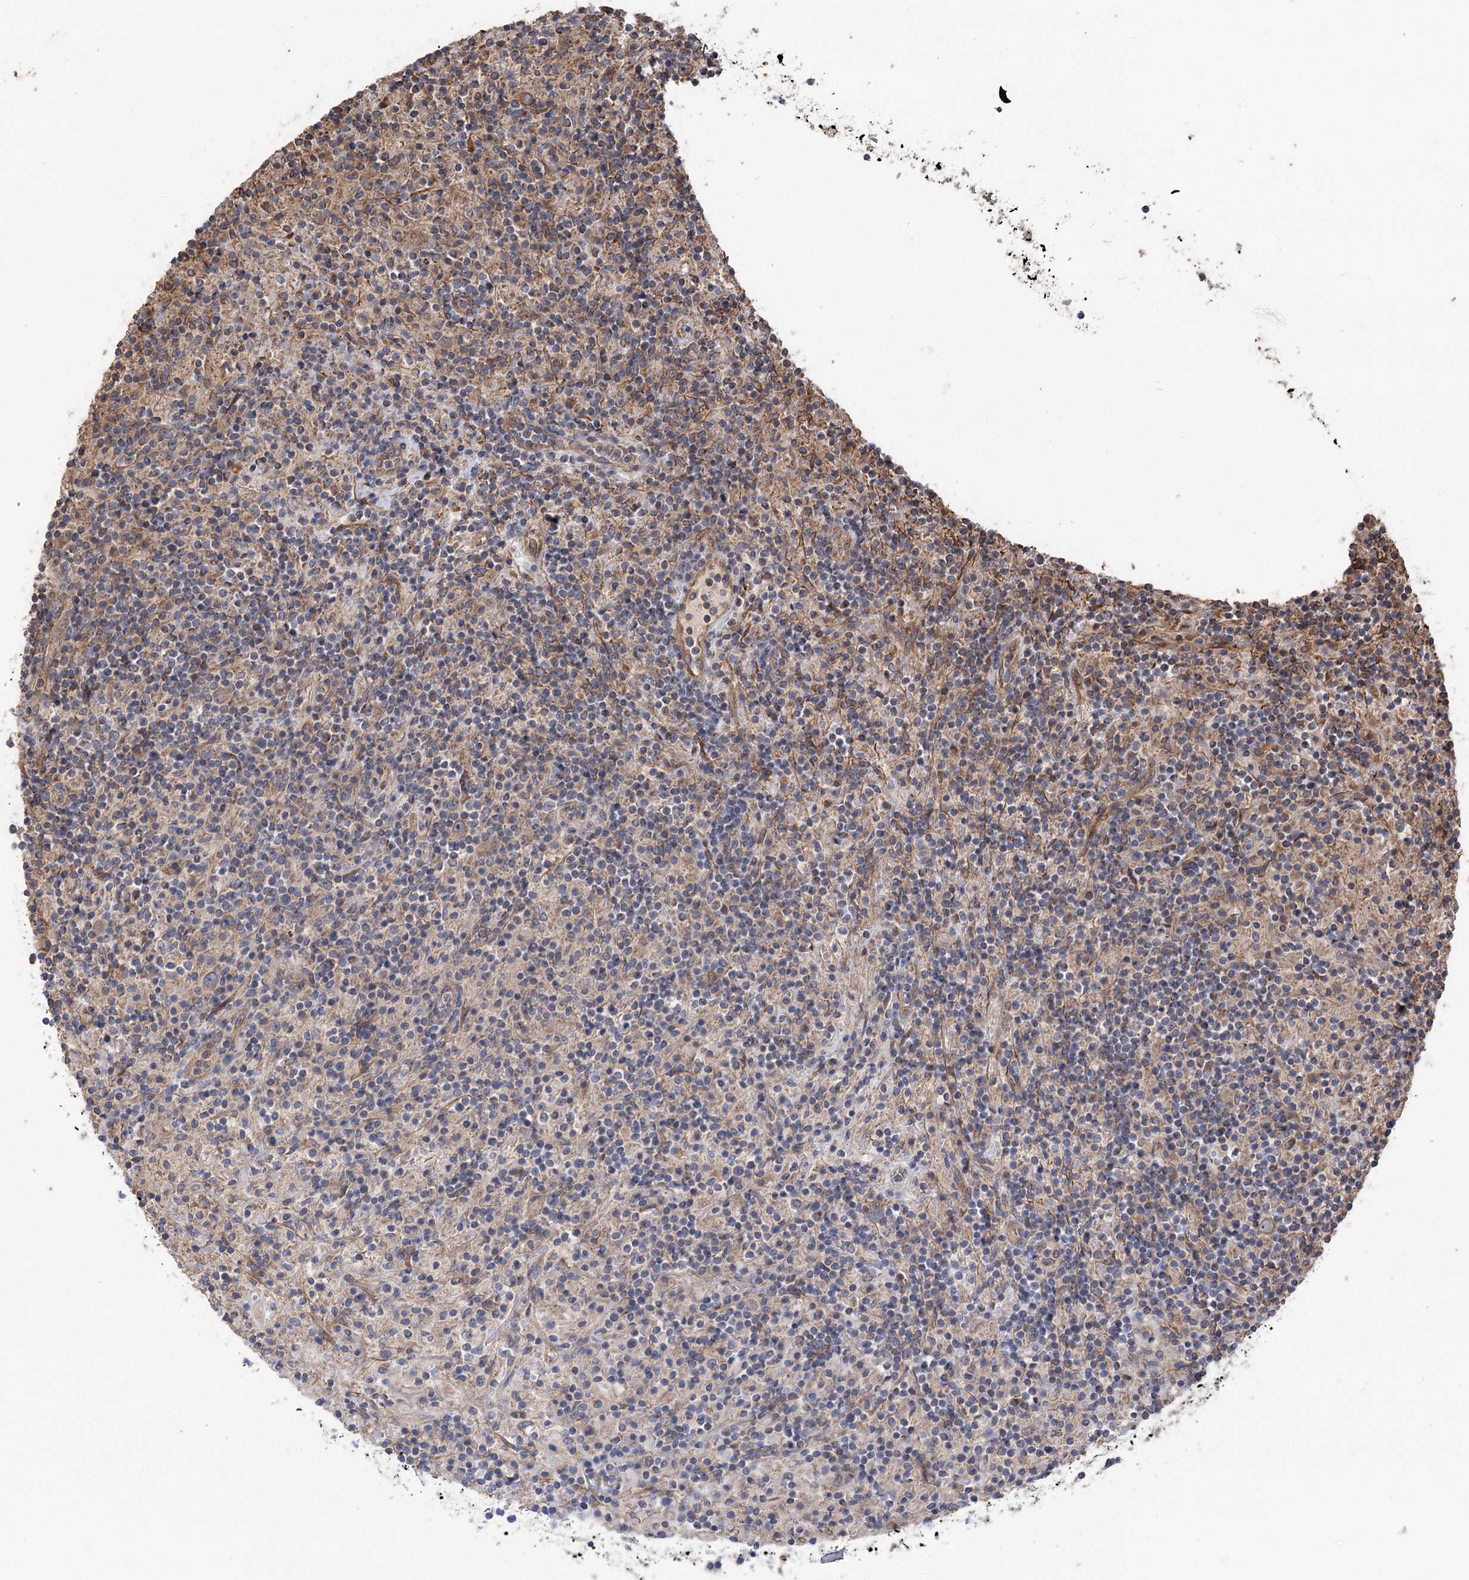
{"staining": {"intensity": "weak", "quantity": "25%-75%", "location": "cytoplasmic/membranous"}, "tissue": "lymphoma", "cell_type": "Tumor cells", "image_type": "cancer", "snomed": [{"axis": "morphology", "description": "Hodgkin's disease, NOS"}, {"axis": "topography", "description": "Lymph node"}], "caption": "High-magnification brightfield microscopy of lymphoma stained with DAB (brown) and counterstained with hematoxylin (blue). tumor cells exhibit weak cytoplasmic/membranous expression is seen in about25%-75% of cells. The protein is stained brown, and the nuclei are stained in blue (DAB IHC with brightfield microscopy, high magnification).", "gene": "RWDD4", "patient": {"sex": "male", "age": 70}}